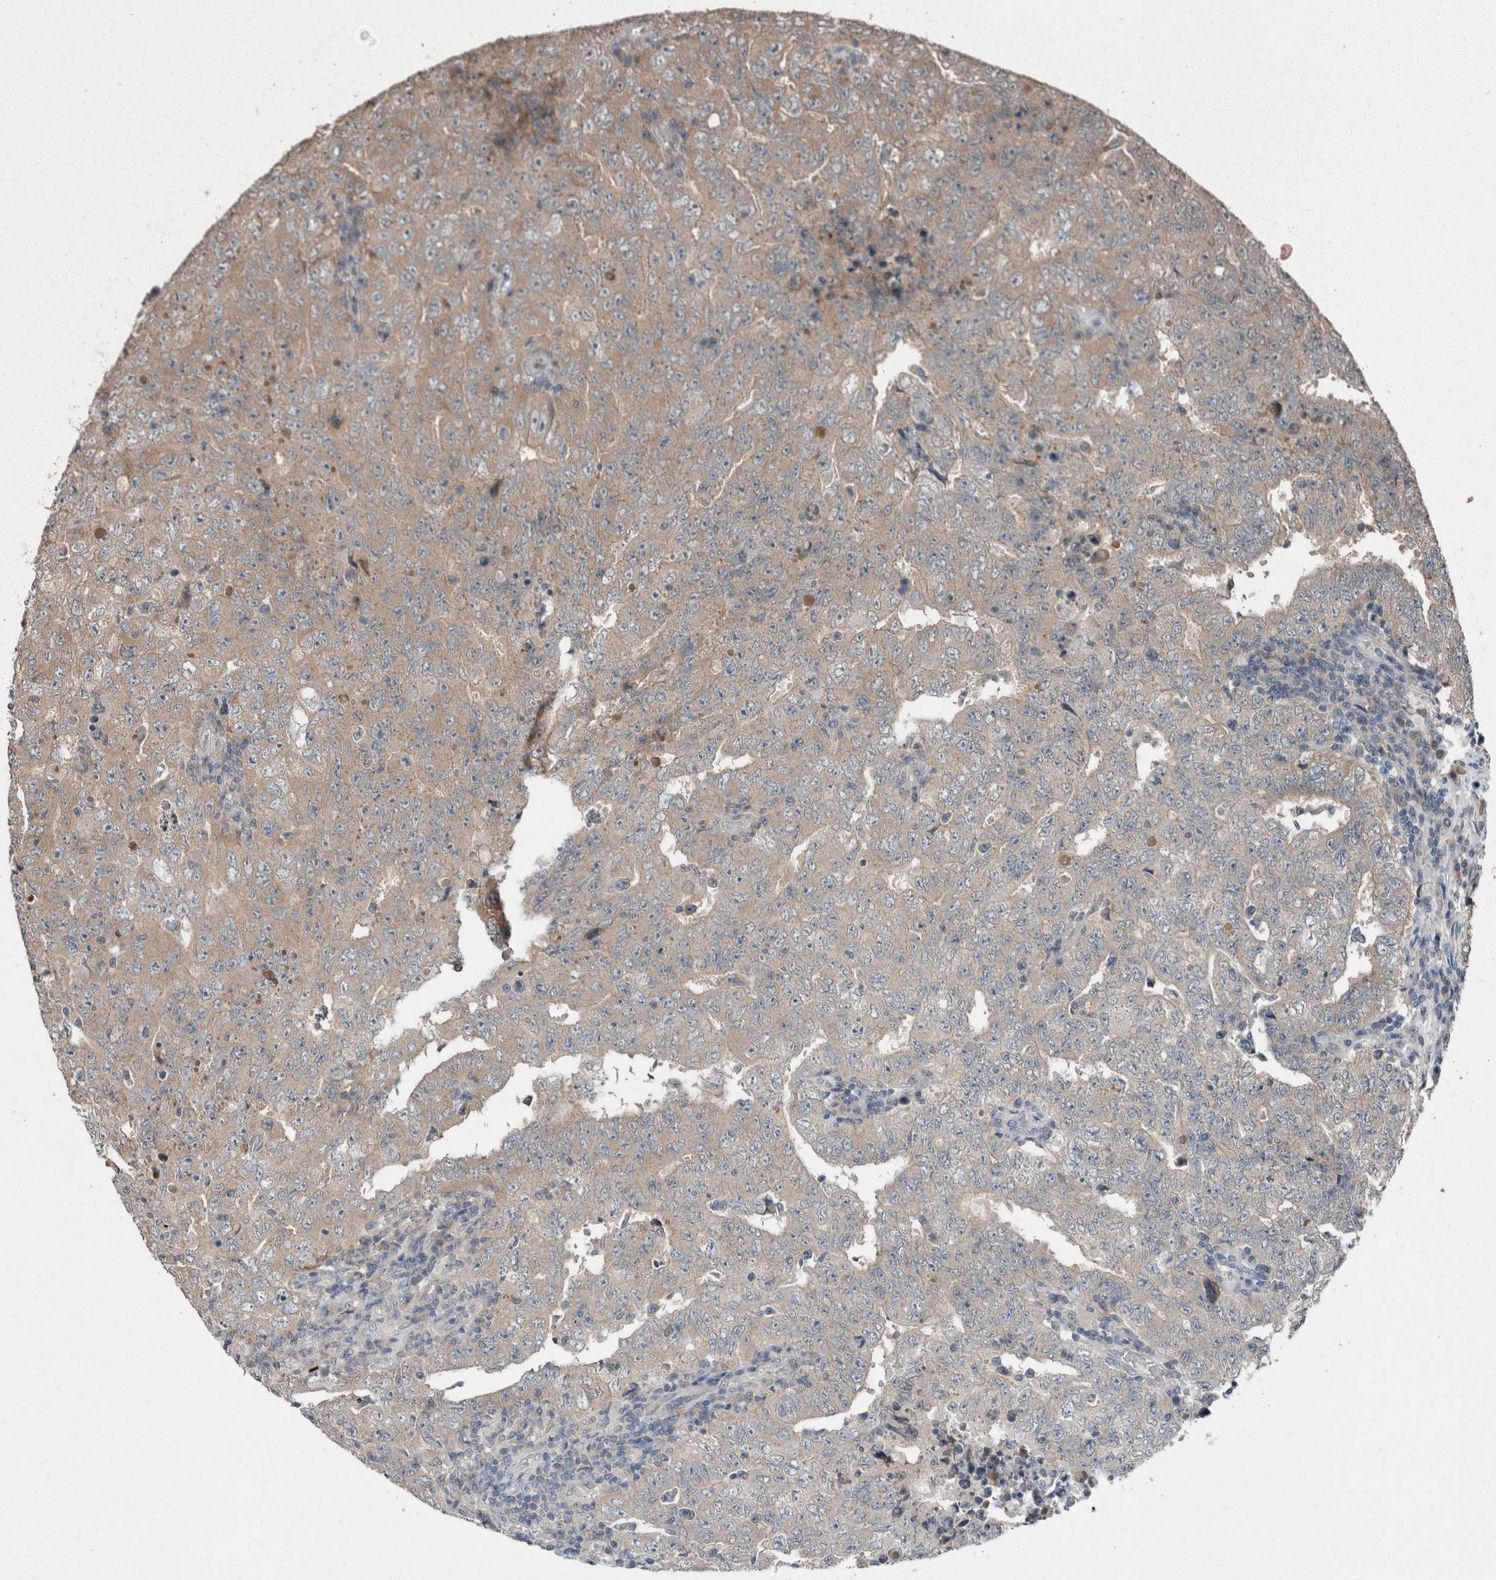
{"staining": {"intensity": "weak", "quantity": "25%-75%", "location": "cytoplasmic/membranous"}, "tissue": "testis cancer", "cell_type": "Tumor cells", "image_type": "cancer", "snomed": [{"axis": "morphology", "description": "Carcinoma, Embryonal, NOS"}, {"axis": "topography", "description": "Testis"}], "caption": "Immunohistochemical staining of testis cancer shows low levels of weak cytoplasmic/membranous protein positivity in approximately 25%-75% of tumor cells.", "gene": "KNTC1", "patient": {"sex": "male", "age": 26}}